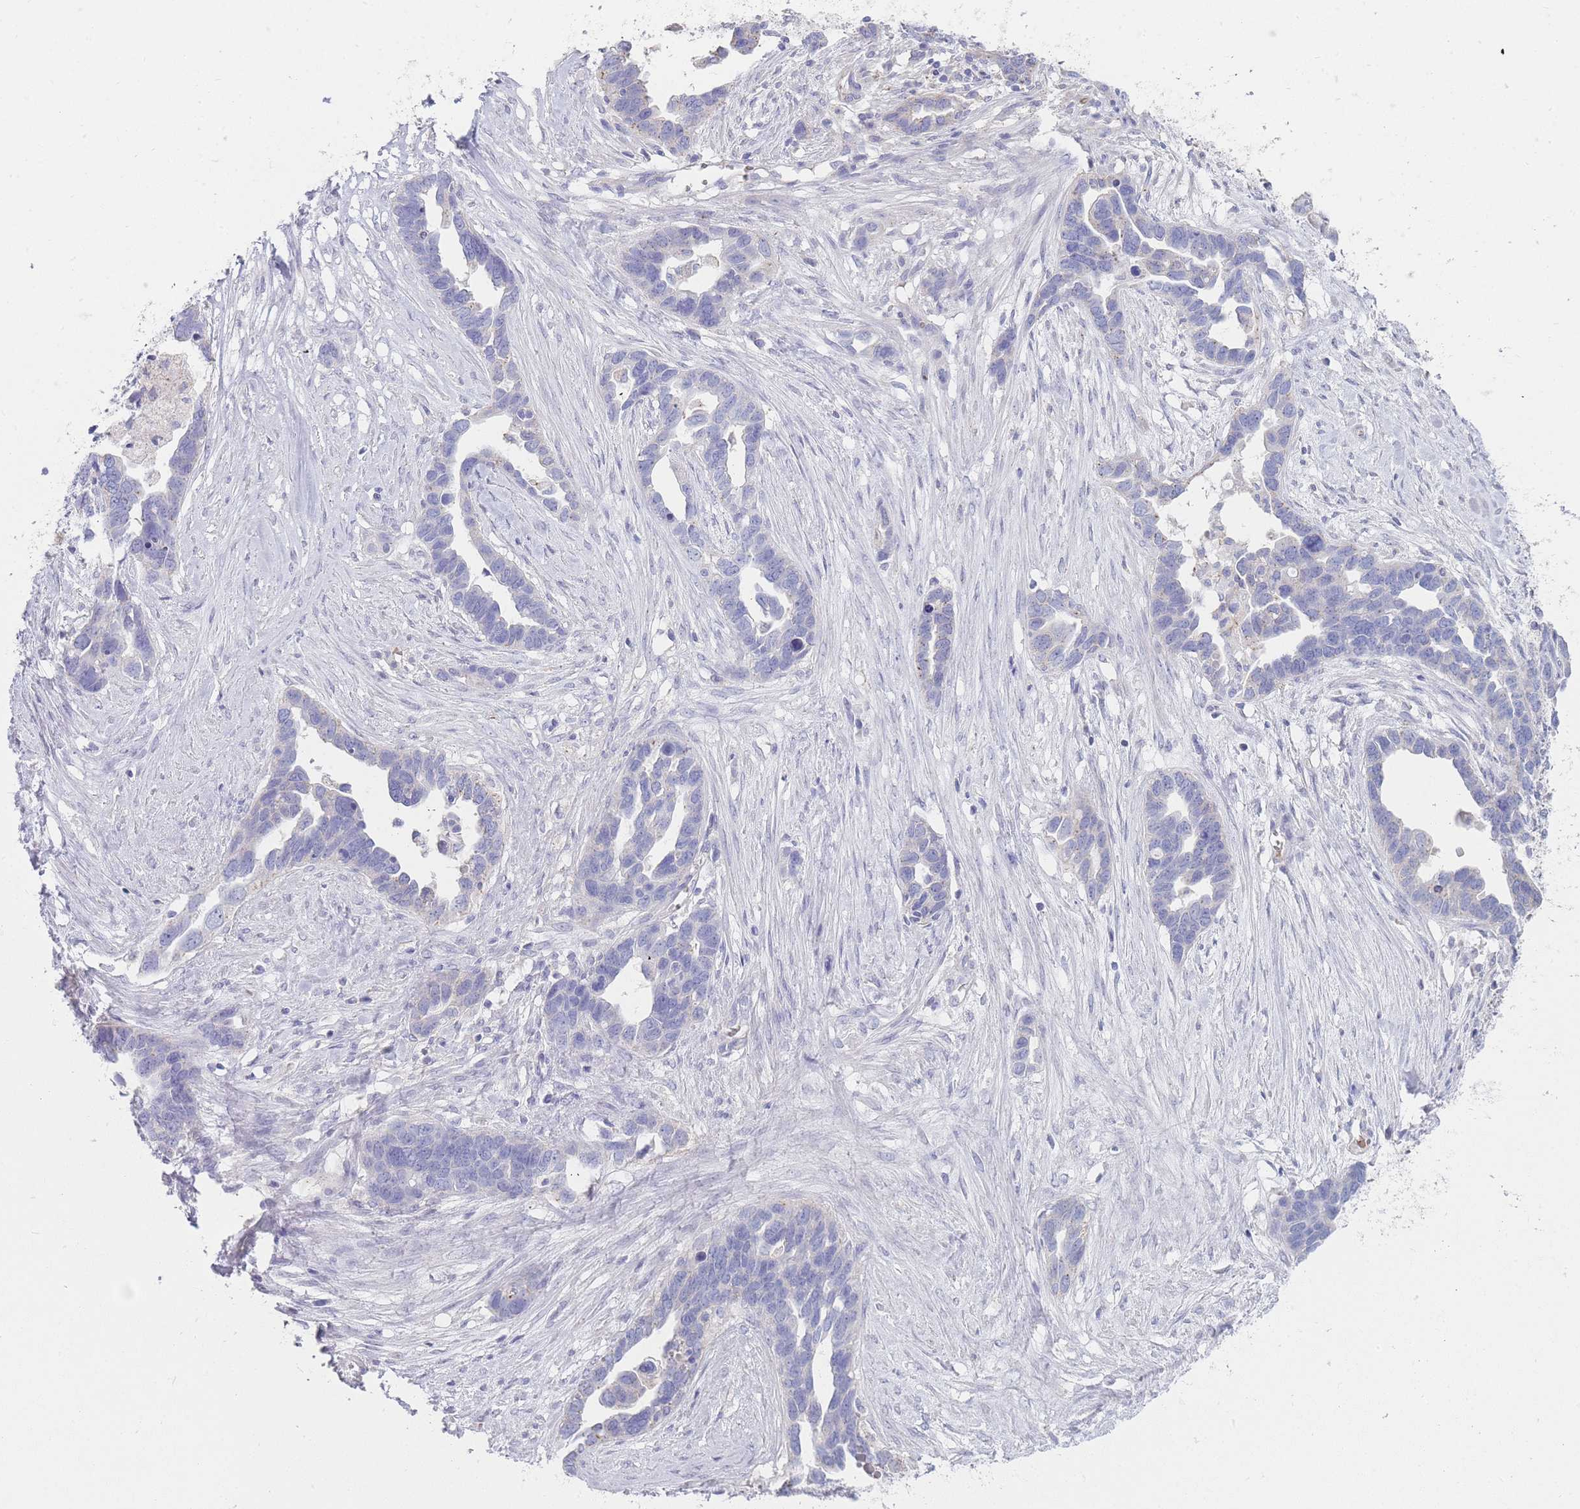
{"staining": {"intensity": "negative", "quantity": "none", "location": "none"}, "tissue": "ovarian cancer", "cell_type": "Tumor cells", "image_type": "cancer", "snomed": [{"axis": "morphology", "description": "Cystadenocarcinoma, serous, NOS"}, {"axis": "topography", "description": "Ovary"}], "caption": "This is a micrograph of IHC staining of ovarian serous cystadenocarcinoma, which shows no positivity in tumor cells. (Stains: DAB (3,3'-diaminobenzidine) IHC with hematoxylin counter stain, Microscopy: brightfield microscopy at high magnification).", "gene": "HBG2", "patient": {"sex": "female", "age": 54}}